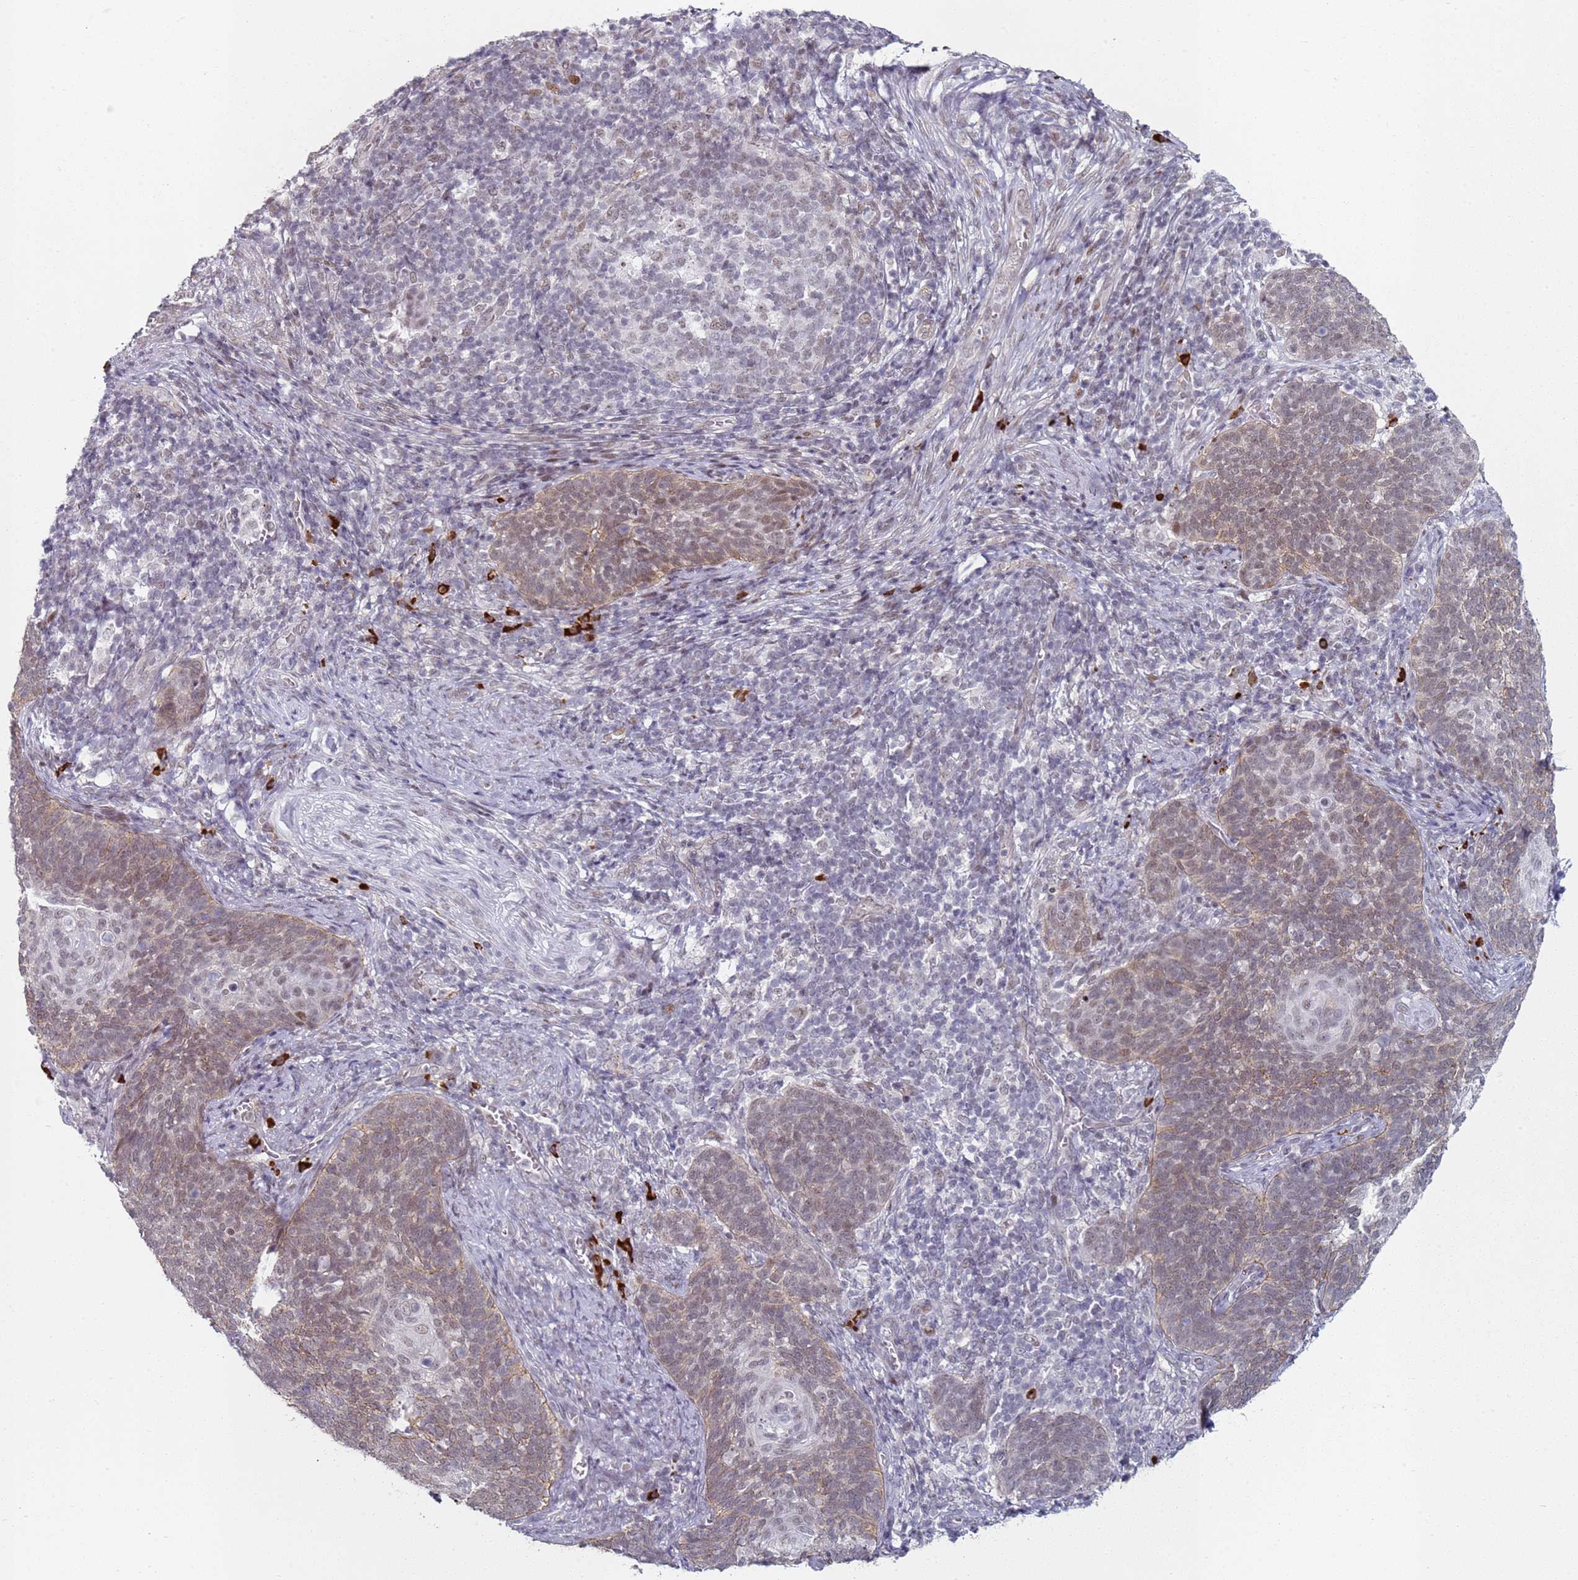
{"staining": {"intensity": "moderate", "quantity": "25%-75%", "location": "cytoplasmic/membranous,nuclear"}, "tissue": "cervical cancer", "cell_type": "Tumor cells", "image_type": "cancer", "snomed": [{"axis": "morphology", "description": "Normal tissue, NOS"}, {"axis": "morphology", "description": "Squamous cell carcinoma, NOS"}, {"axis": "topography", "description": "Cervix"}], "caption": "A photomicrograph showing moderate cytoplasmic/membranous and nuclear staining in about 25%-75% of tumor cells in cervical cancer, as visualized by brown immunohistochemical staining.", "gene": "ATF6B", "patient": {"sex": "female", "age": 39}}